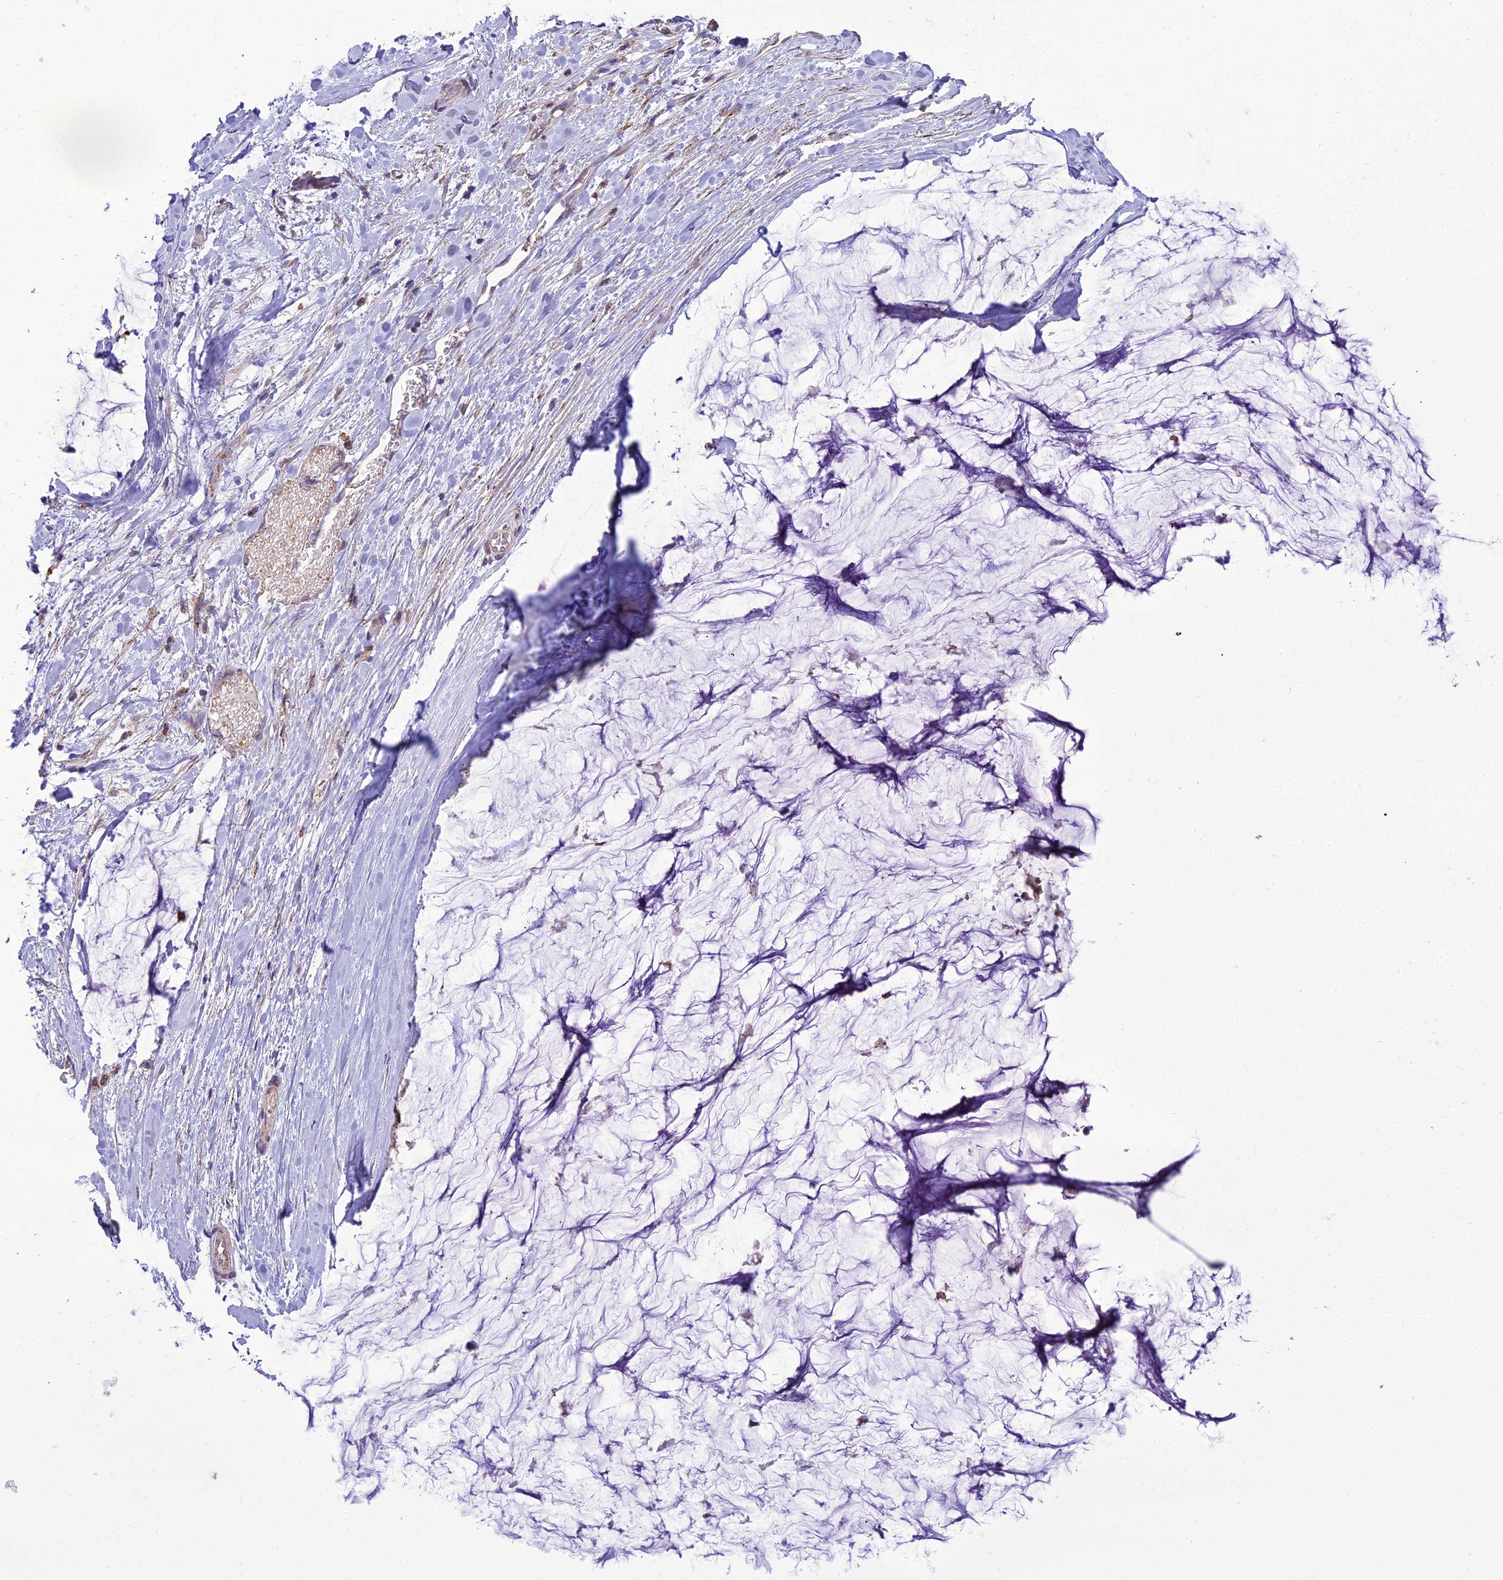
{"staining": {"intensity": "negative", "quantity": "none", "location": "none"}, "tissue": "ovarian cancer", "cell_type": "Tumor cells", "image_type": "cancer", "snomed": [{"axis": "morphology", "description": "Cystadenocarcinoma, mucinous, NOS"}, {"axis": "topography", "description": "Ovary"}], "caption": "High magnification brightfield microscopy of ovarian cancer stained with DAB (3,3'-diaminobenzidine) (brown) and counterstained with hematoxylin (blue): tumor cells show no significant staining.", "gene": "TBC1D24", "patient": {"sex": "female", "age": 39}}